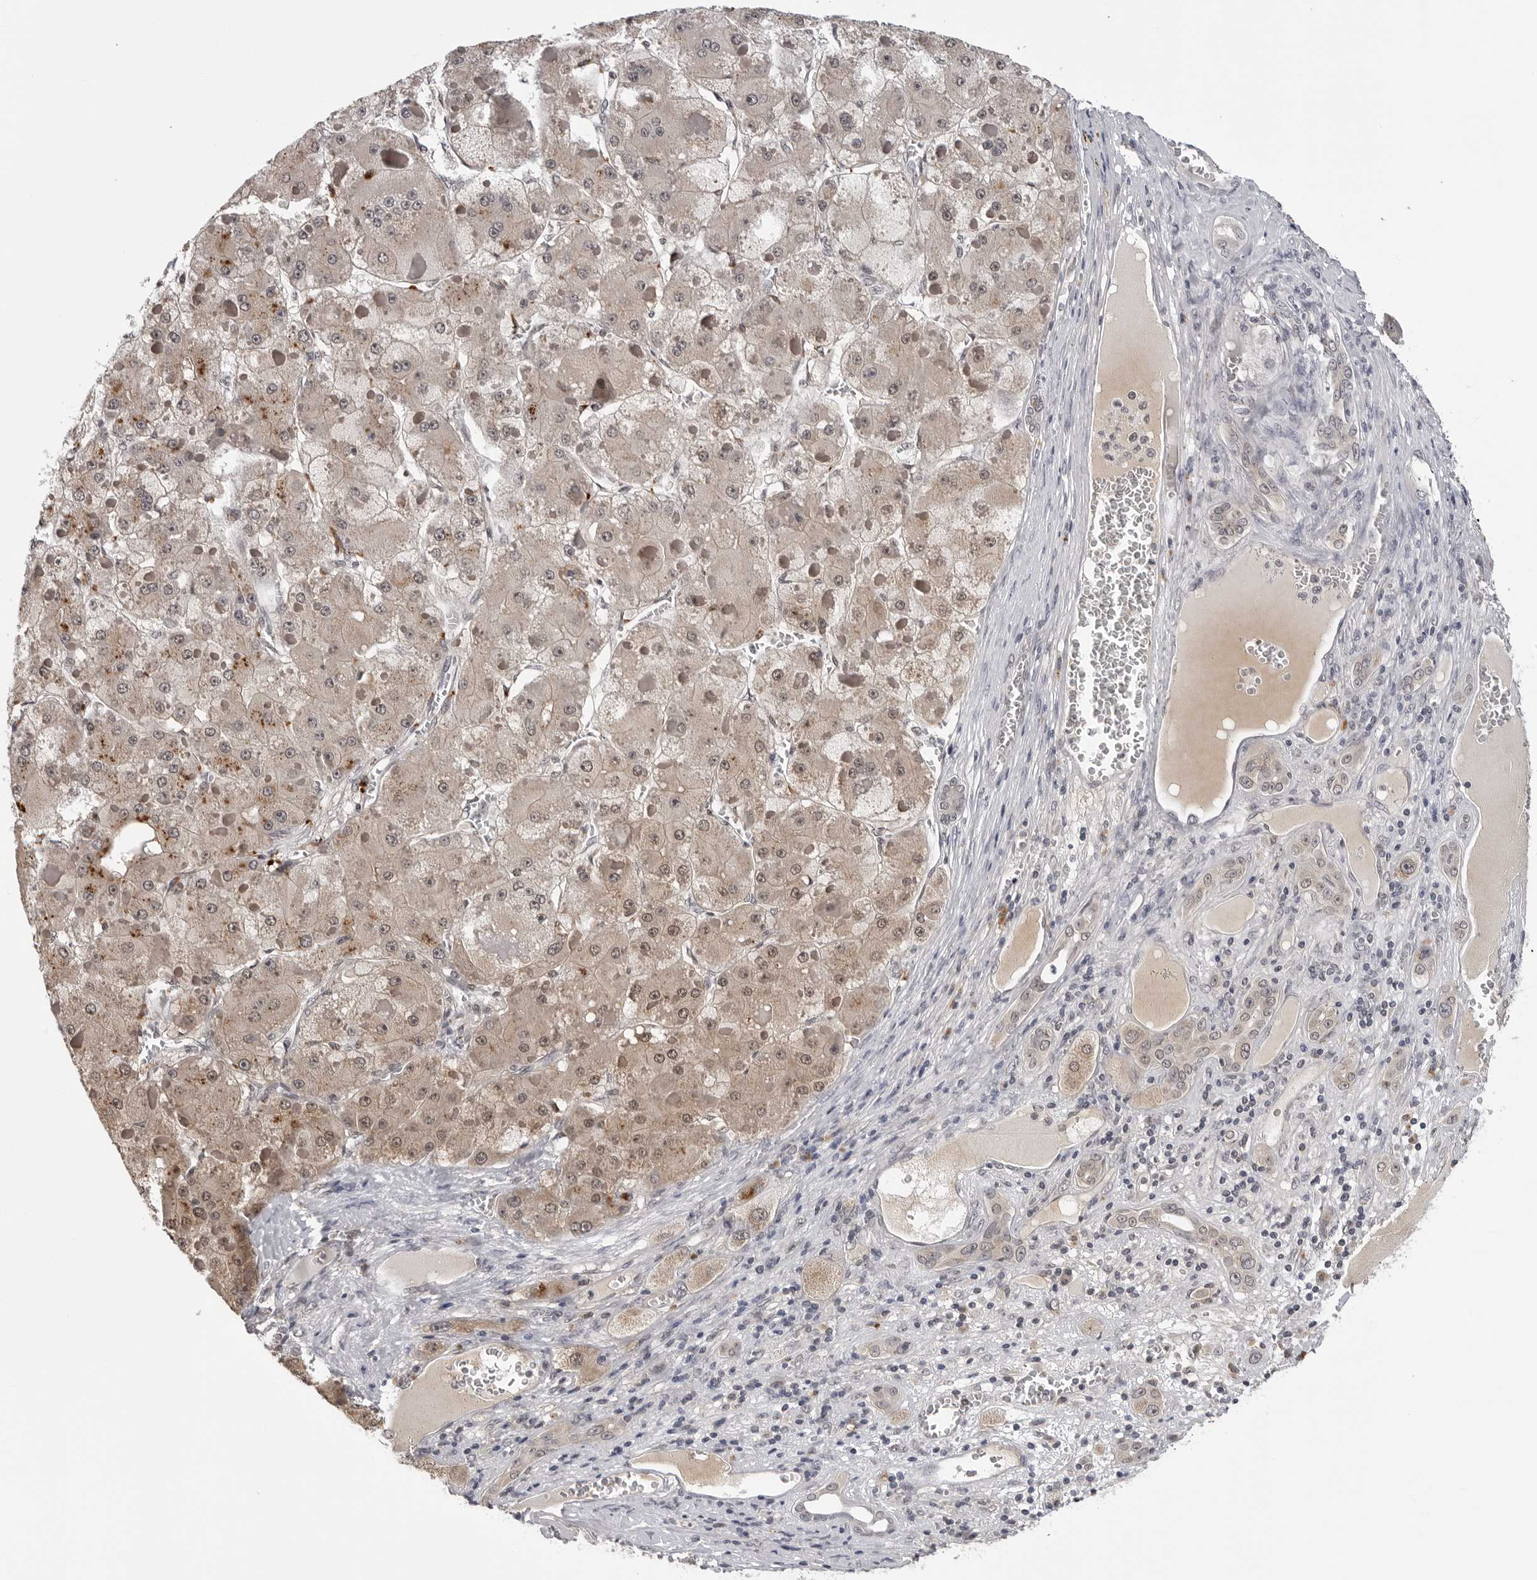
{"staining": {"intensity": "weak", "quantity": ">75%", "location": "cytoplasmic/membranous"}, "tissue": "liver cancer", "cell_type": "Tumor cells", "image_type": "cancer", "snomed": [{"axis": "morphology", "description": "Carcinoma, Hepatocellular, NOS"}, {"axis": "topography", "description": "Liver"}], "caption": "Hepatocellular carcinoma (liver) was stained to show a protein in brown. There is low levels of weak cytoplasmic/membranous positivity in approximately >75% of tumor cells.", "gene": "CDK20", "patient": {"sex": "female", "age": 73}}